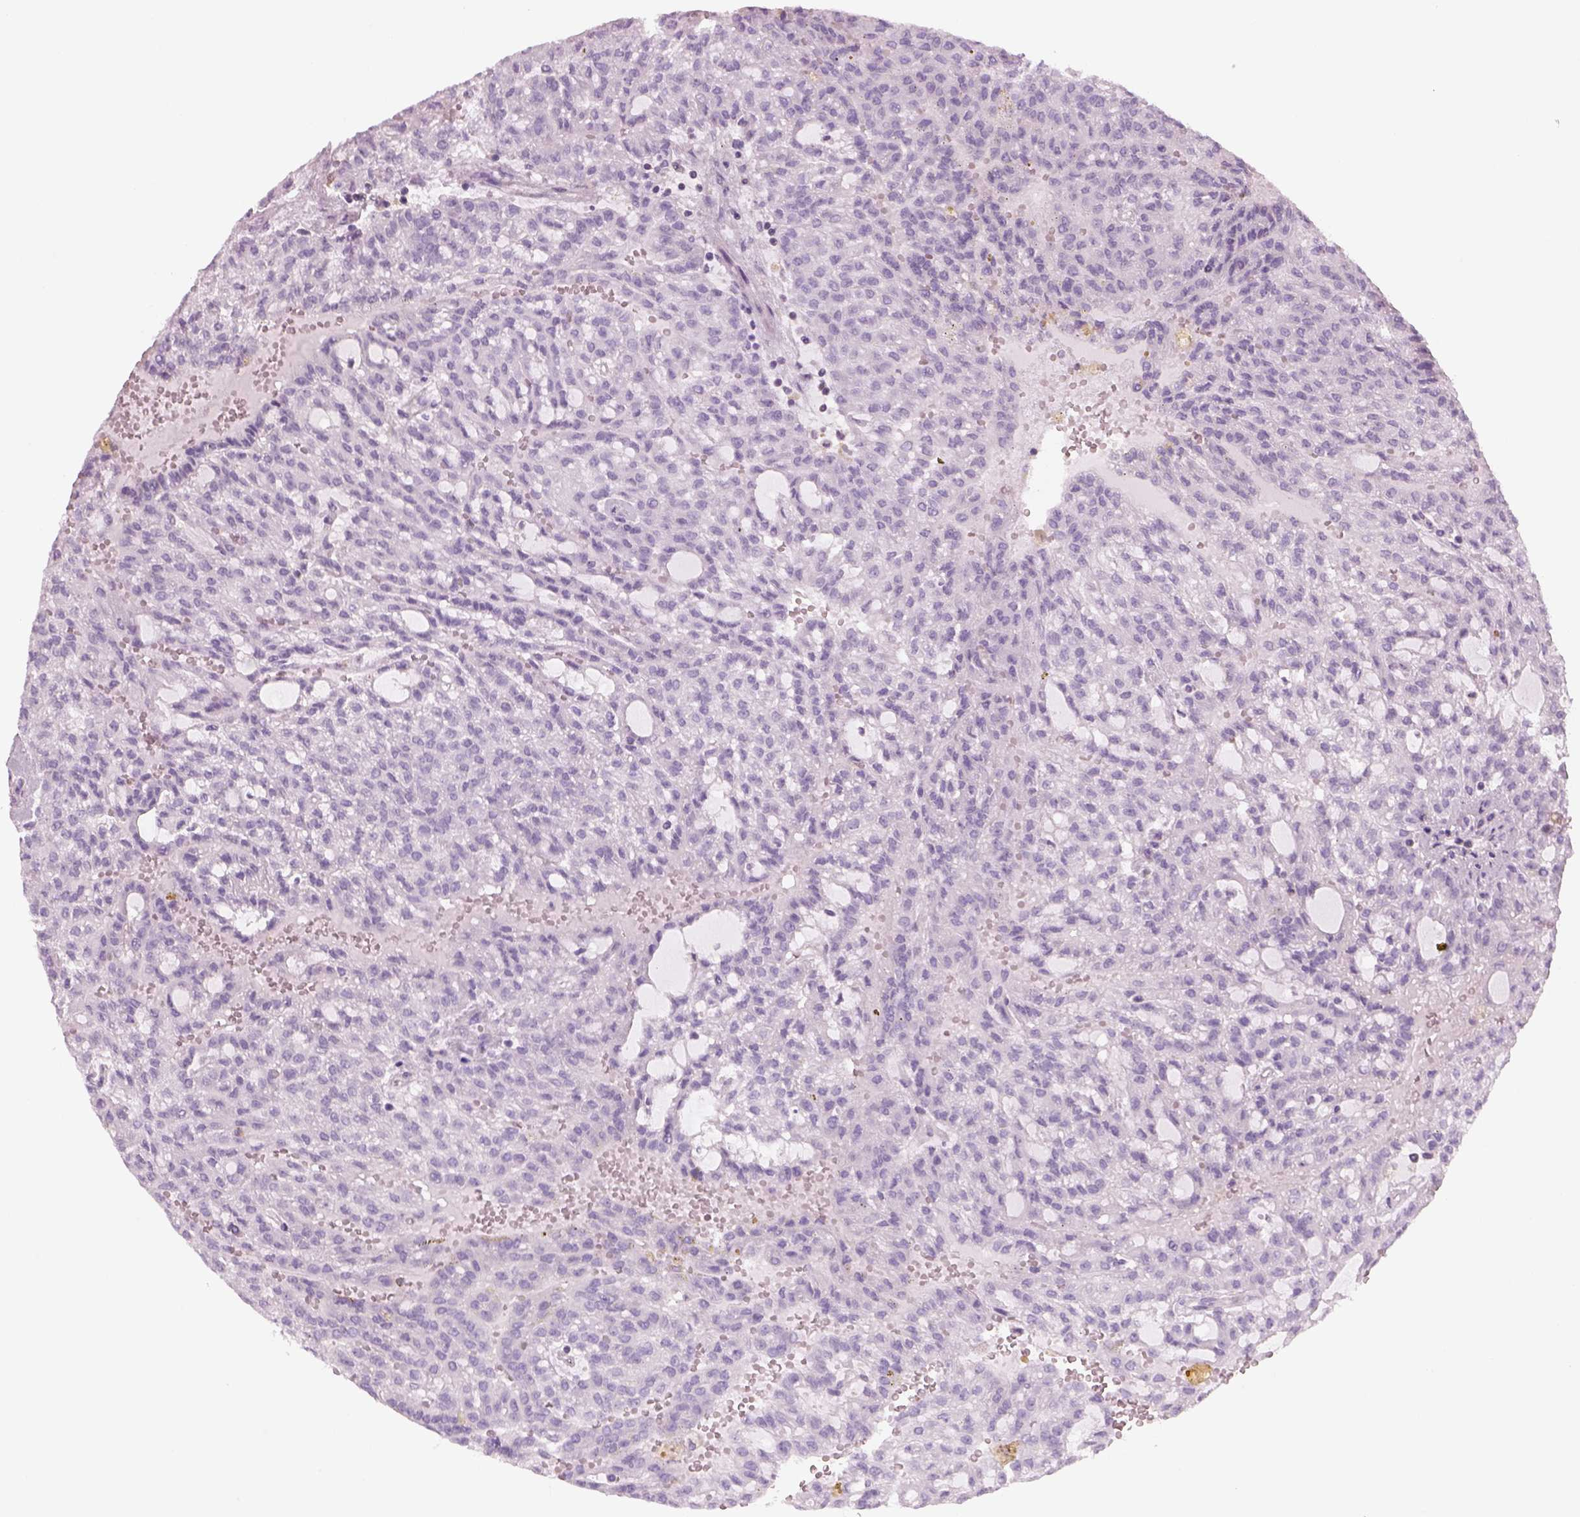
{"staining": {"intensity": "negative", "quantity": "none", "location": "none"}, "tissue": "renal cancer", "cell_type": "Tumor cells", "image_type": "cancer", "snomed": [{"axis": "morphology", "description": "Adenocarcinoma, NOS"}, {"axis": "topography", "description": "Kidney"}], "caption": "Immunohistochemical staining of human renal cancer (adenocarcinoma) demonstrates no significant positivity in tumor cells. (DAB (3,3'-diaminobenzidine) immunohistochemistry (IHC) with hematoxylin counter stain).", "gene": "SLC1A7", "patient": {"sex": "male", "age": 63}}